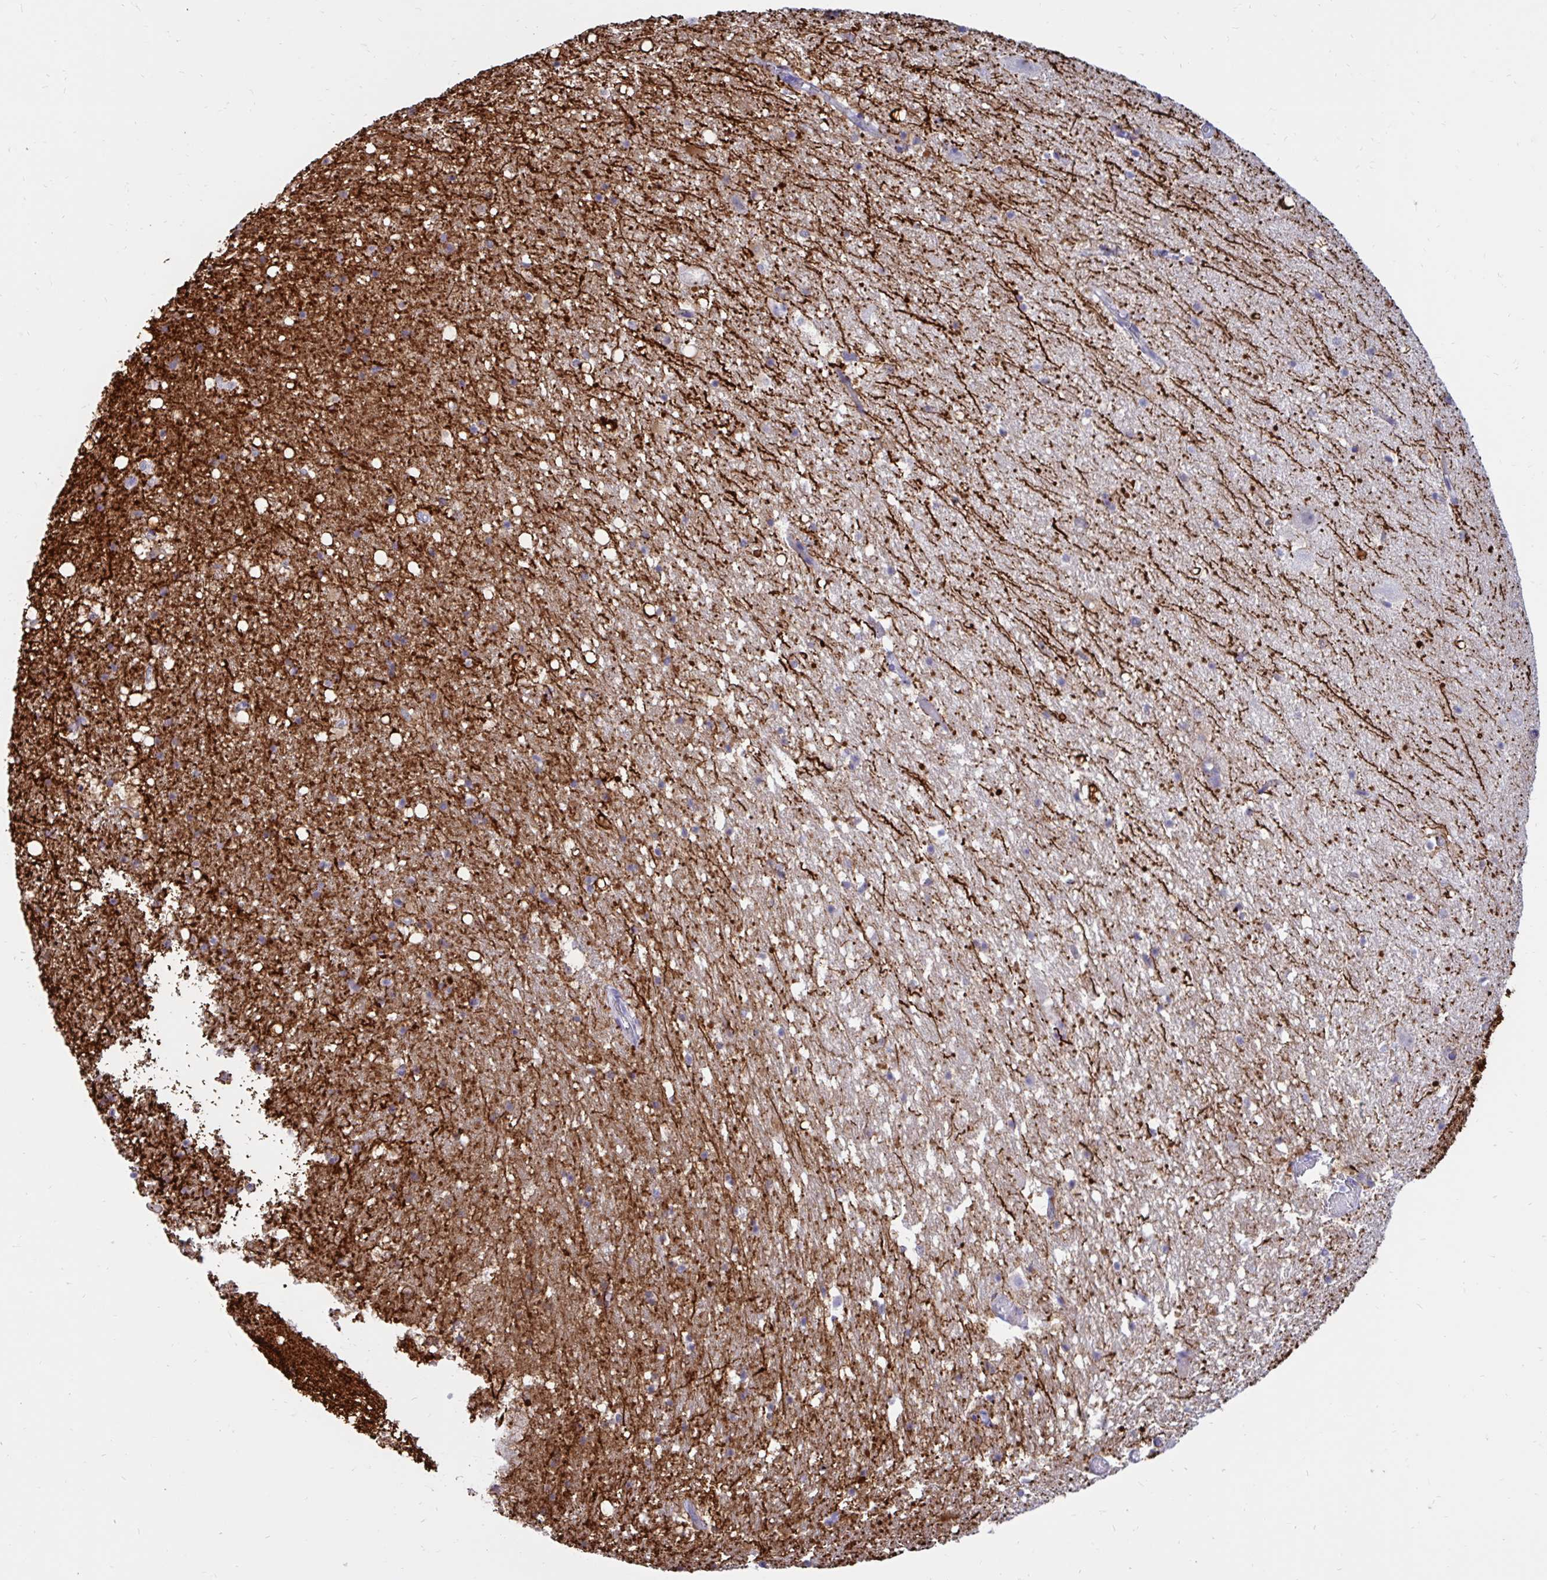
{"staining": {"intensity": "negative", "quantity": "none", "location": "none"}, "tissue": "hippocampus", "cell_type": "Glial cells", "image_type": "normal", "snomed": [{"axis": "morphology", "description": "Normal tissue, NOS"}, {"axis": "topography", "description": "Hippocampus"}], "caption": "IHC of benign human hippocampus reveals no expression in glial cells. Nuclei are stained in blue.", "gene": "ARPP19", "patient": {"sex": "female", "age": 42}}